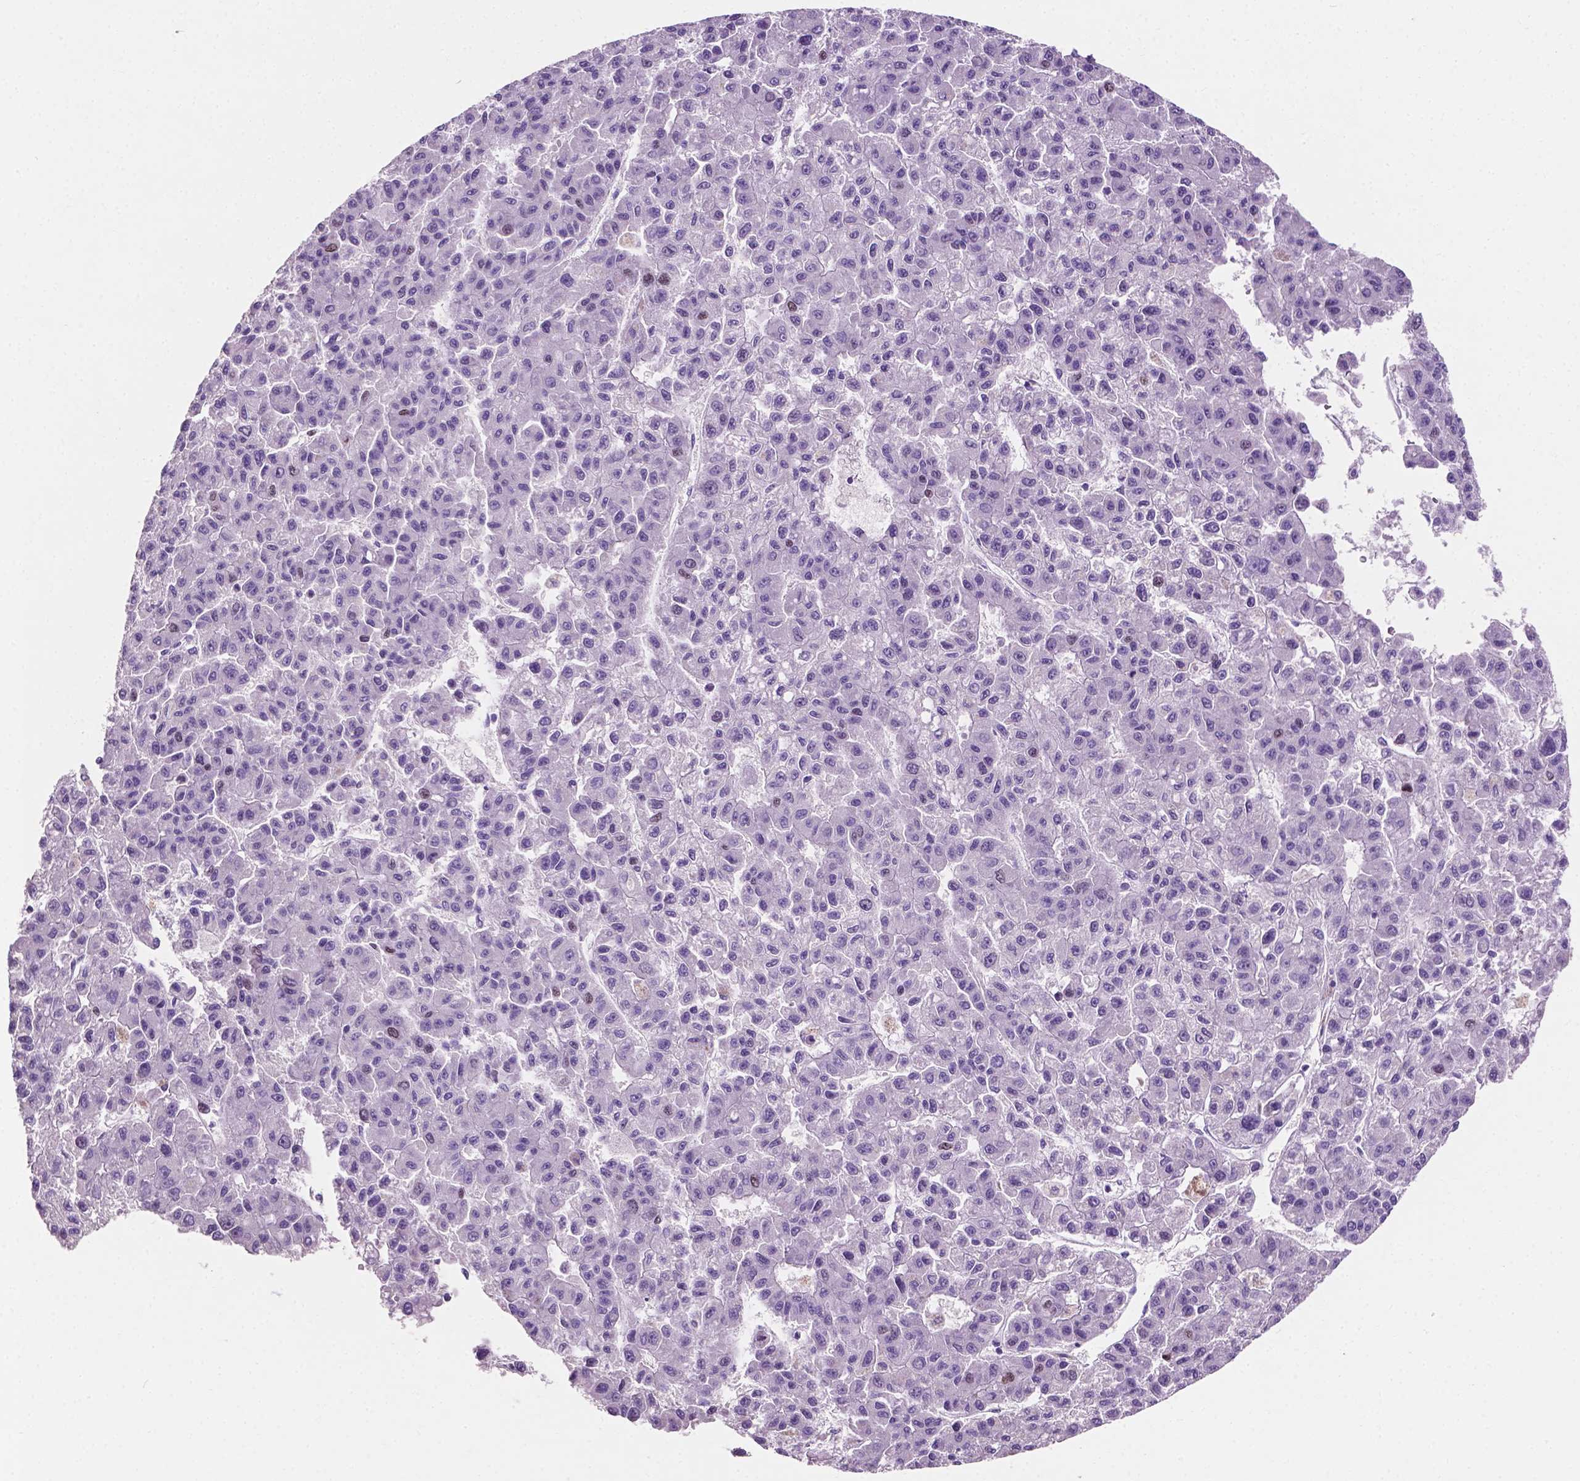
{"staining": {"intensity": "negative", "quantity": "none", "location": "none"}, "tissue": "liver cancer", "cell_type": "Tumor cells", "image_type": "cancer", "snomed": [{"axis": "morphology", "description": "Carcinoma, Hepatocellular, NOS"}, {"axis": "topography", "description": "Liver"}], "caption": "Immunohistochemistry (IHC) image of neoplastic tissue: liver cancer (hepatocellular carcinoma) stained with DAB displays no significant protein expression in tumor cells.", "gene": "SIAH2", "patient": {"sex": "male", "age": 70}}